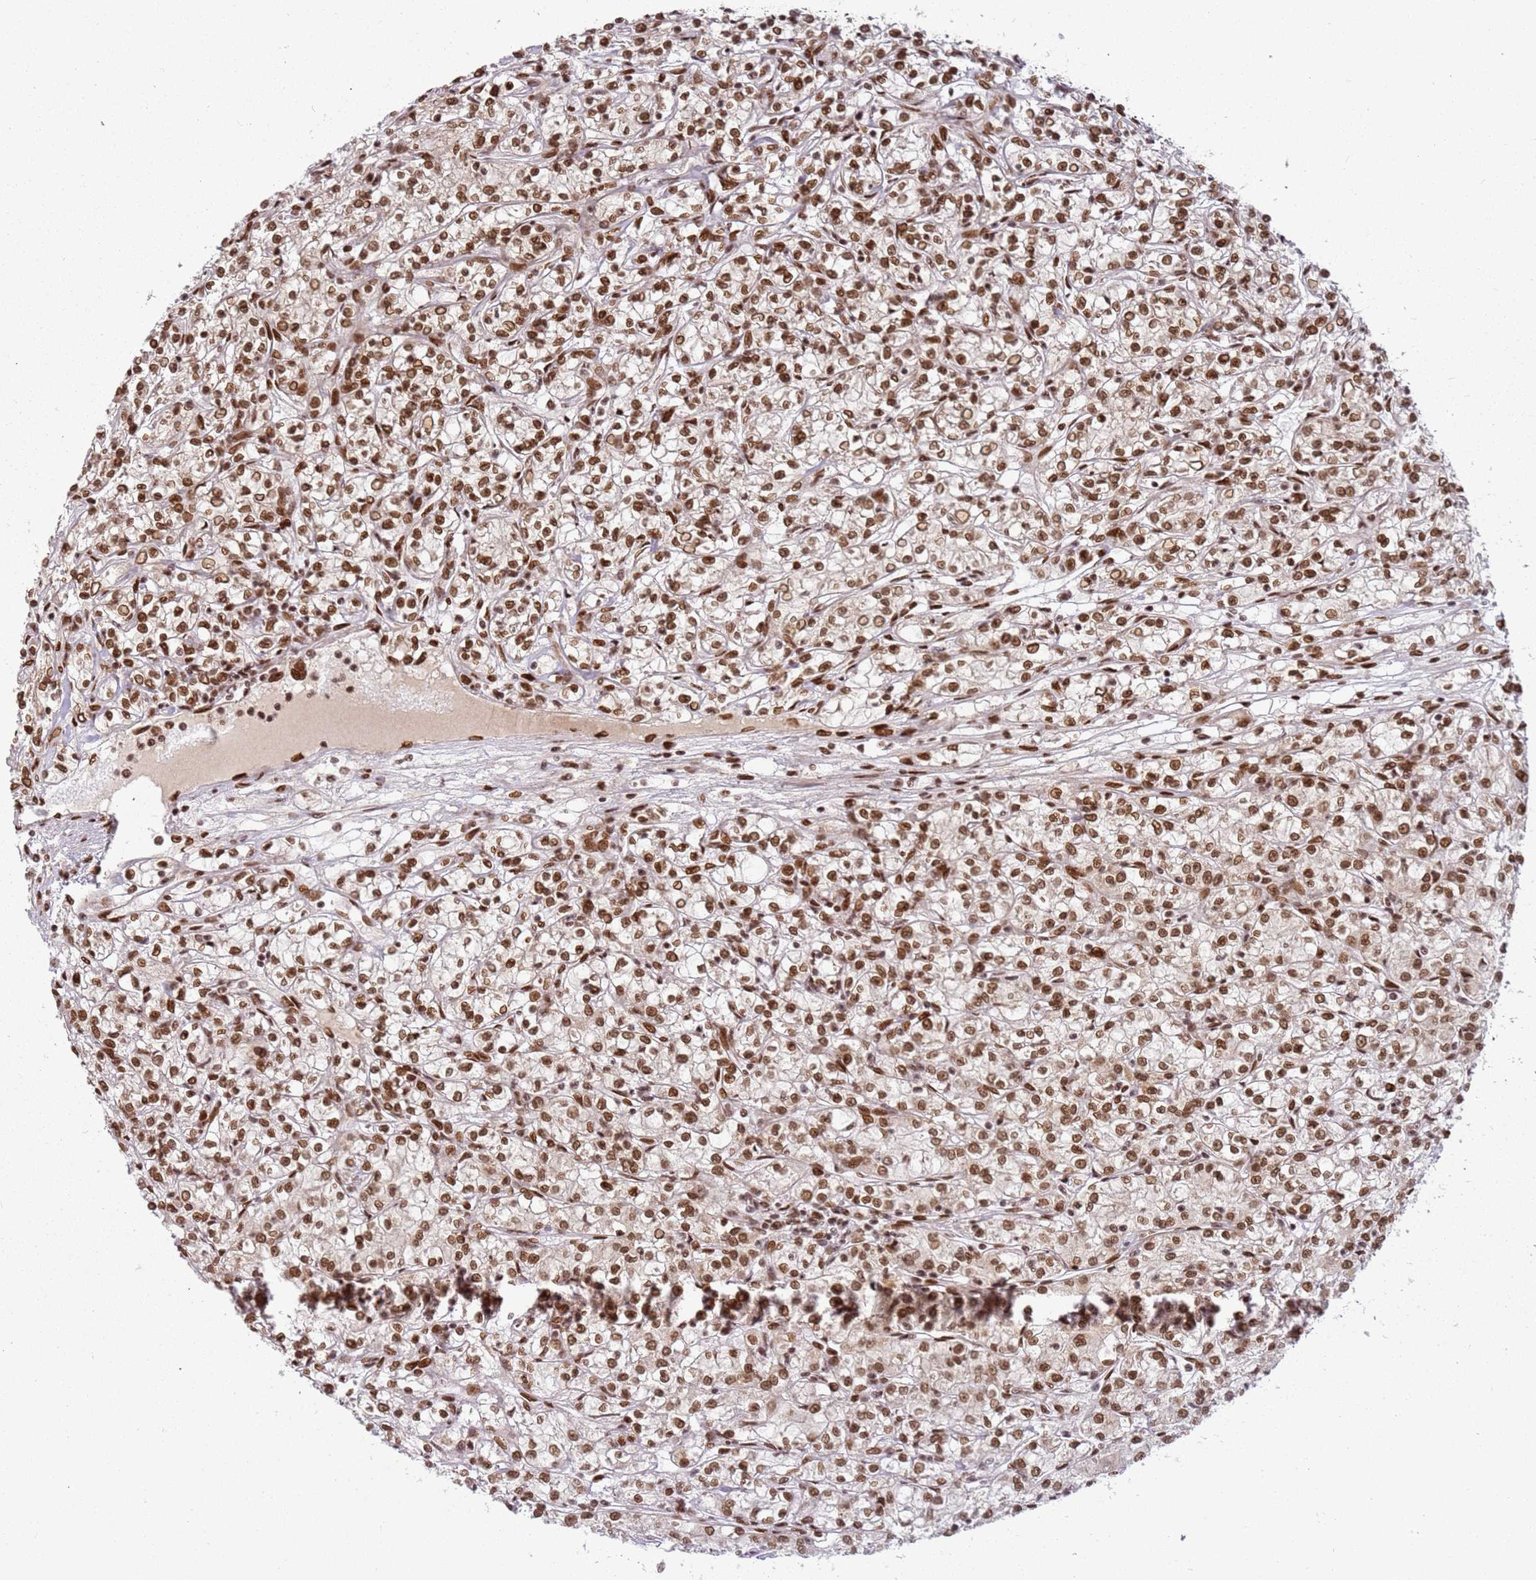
{"staining": {"intensity": "moderate", "quantity": ">75%", "location": "nuclear"}, "tissue": "renal cancer", "cell_type": "Tumor cells", "image_type": "cancer", "snomed": [{"axis": "morphology", "description": "Adenocarcinoma, NOS"}, {"axis": "topography", "description": "Kidney"}], "caption": "About >75% of tumor cells in renal adenocarcinoma show moderate nuclear protein expression as visualized by brown immunohistochemical staining.", "gene": "TENT4A", "patient": {"sex": "female", "age": 59}}